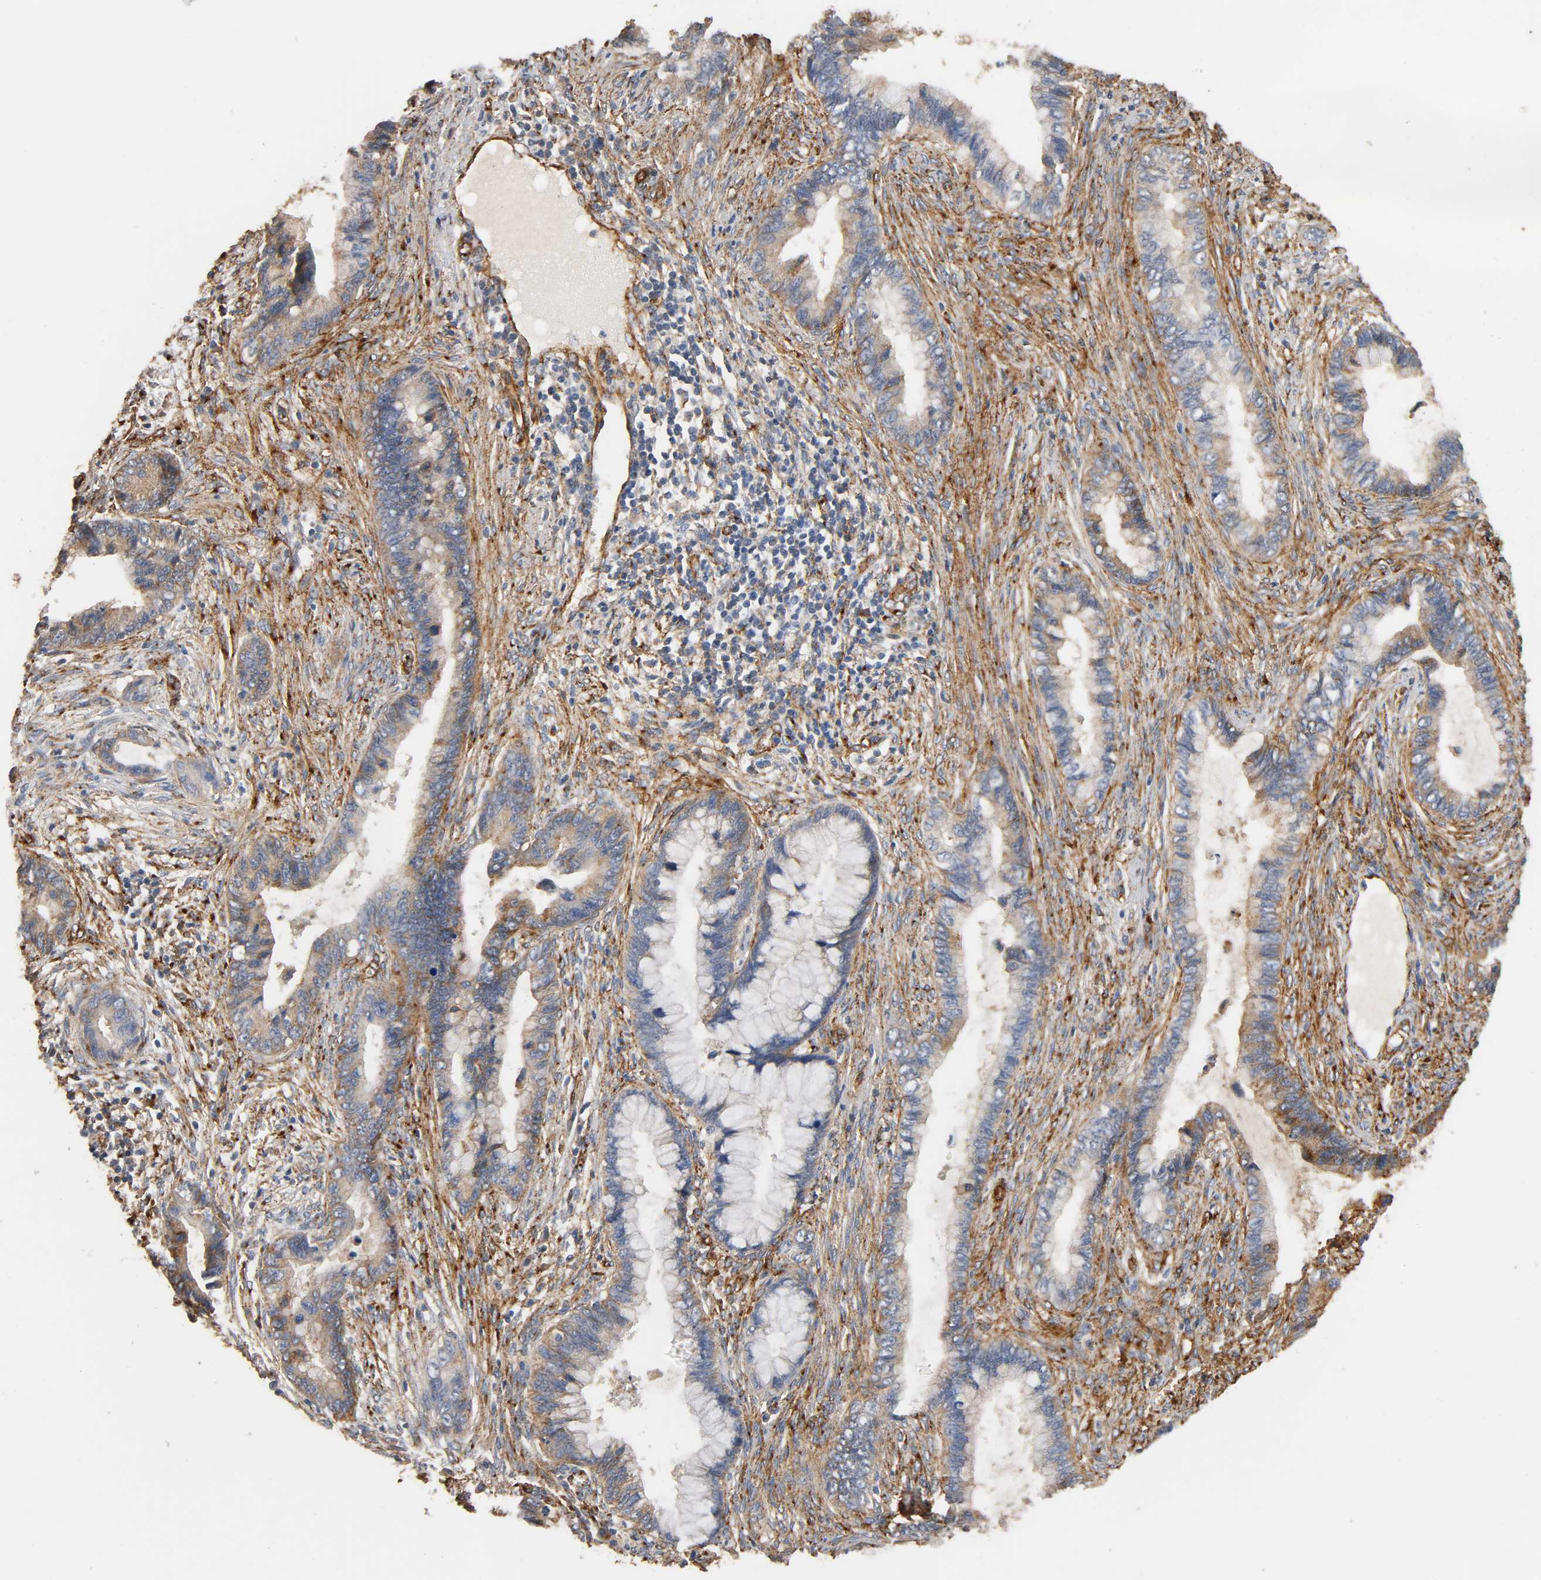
{"staining": {"intensity": "moderate", "quantity": "25%-75%", "location": "cytoplasmic/membranous"}, "tissue": "cervical cancer", "cell_type": "Tumor cells", "image_type": "cancer", "snomed": [{"axis": "morphology", "description": "Adenocarcinoma, NOS"}, {"axis": "topography", "description": "Cervix"}], "caption": "Adenocarcinoma (cervical) tissue demonstrates moderate cytoplasmic/membranous staining in approximately 25%-75% of tumor cells, visualized by immunohistochemistry.", "gene": "IFITM3", "patient": {"sex": "female", "age": 44}}